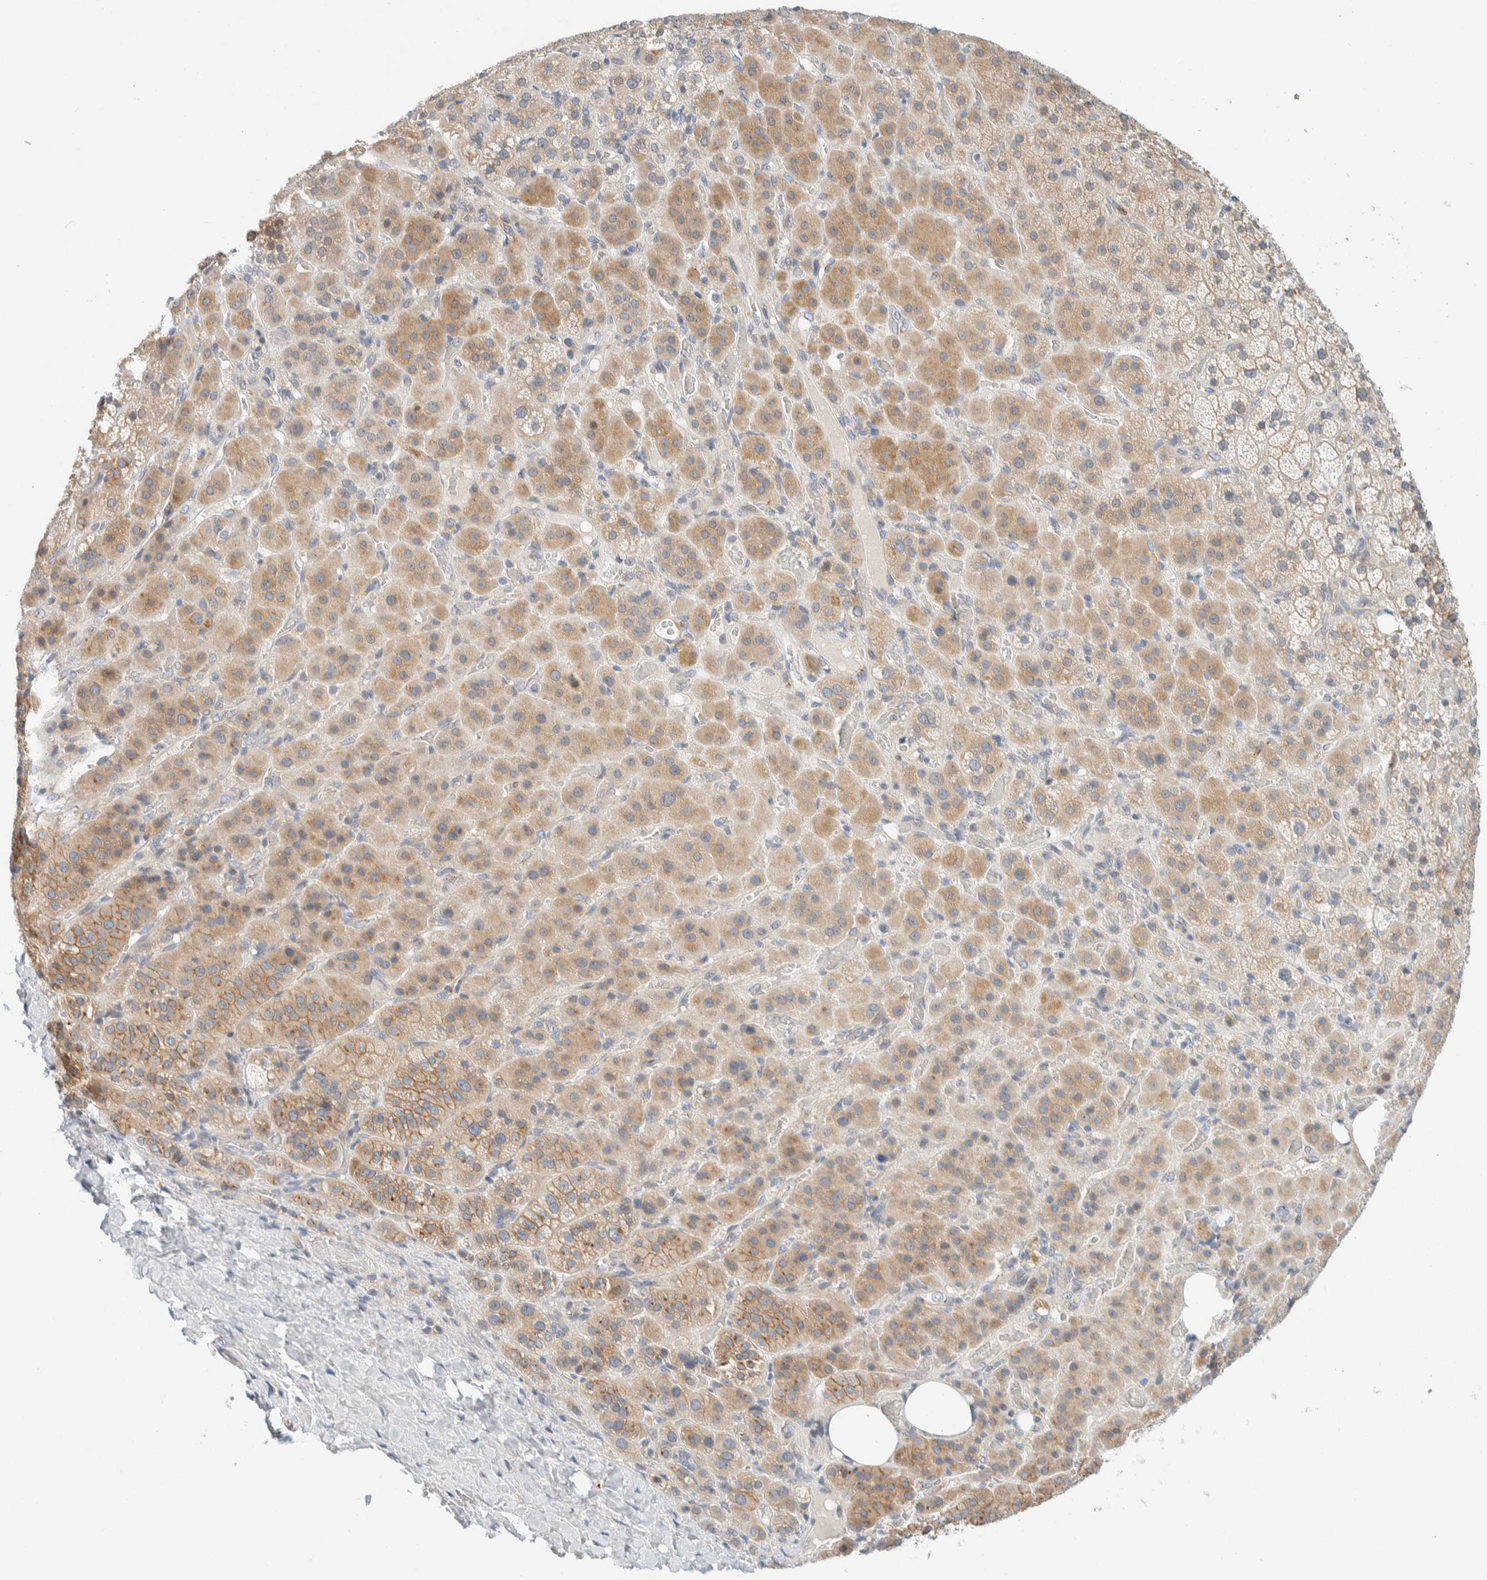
{"staining": {"intensity": "moderate", "quantity": ">75%", "location": "cytoplasmic/membranous"}, "tissue": "adrenal gland", "cell_type": "Glandular cells", "image_type": "normal", "snomed": [{"axis": "morphology", "description": "Normal tissue, NOS"}, {"axis": "topography", "description": "Adrenal gland"}], "caption": "Brown immunohistochemical staining in unremarkable adrenal gland demonstrates moderate cytoplasmic/membranous expression in about >75% of glandular cells. (brown staining indicates protein expression, while blue staining denotes nuclei).", "gene": "TMEM184B", "patient": {"sex": "male", "age": 57}}